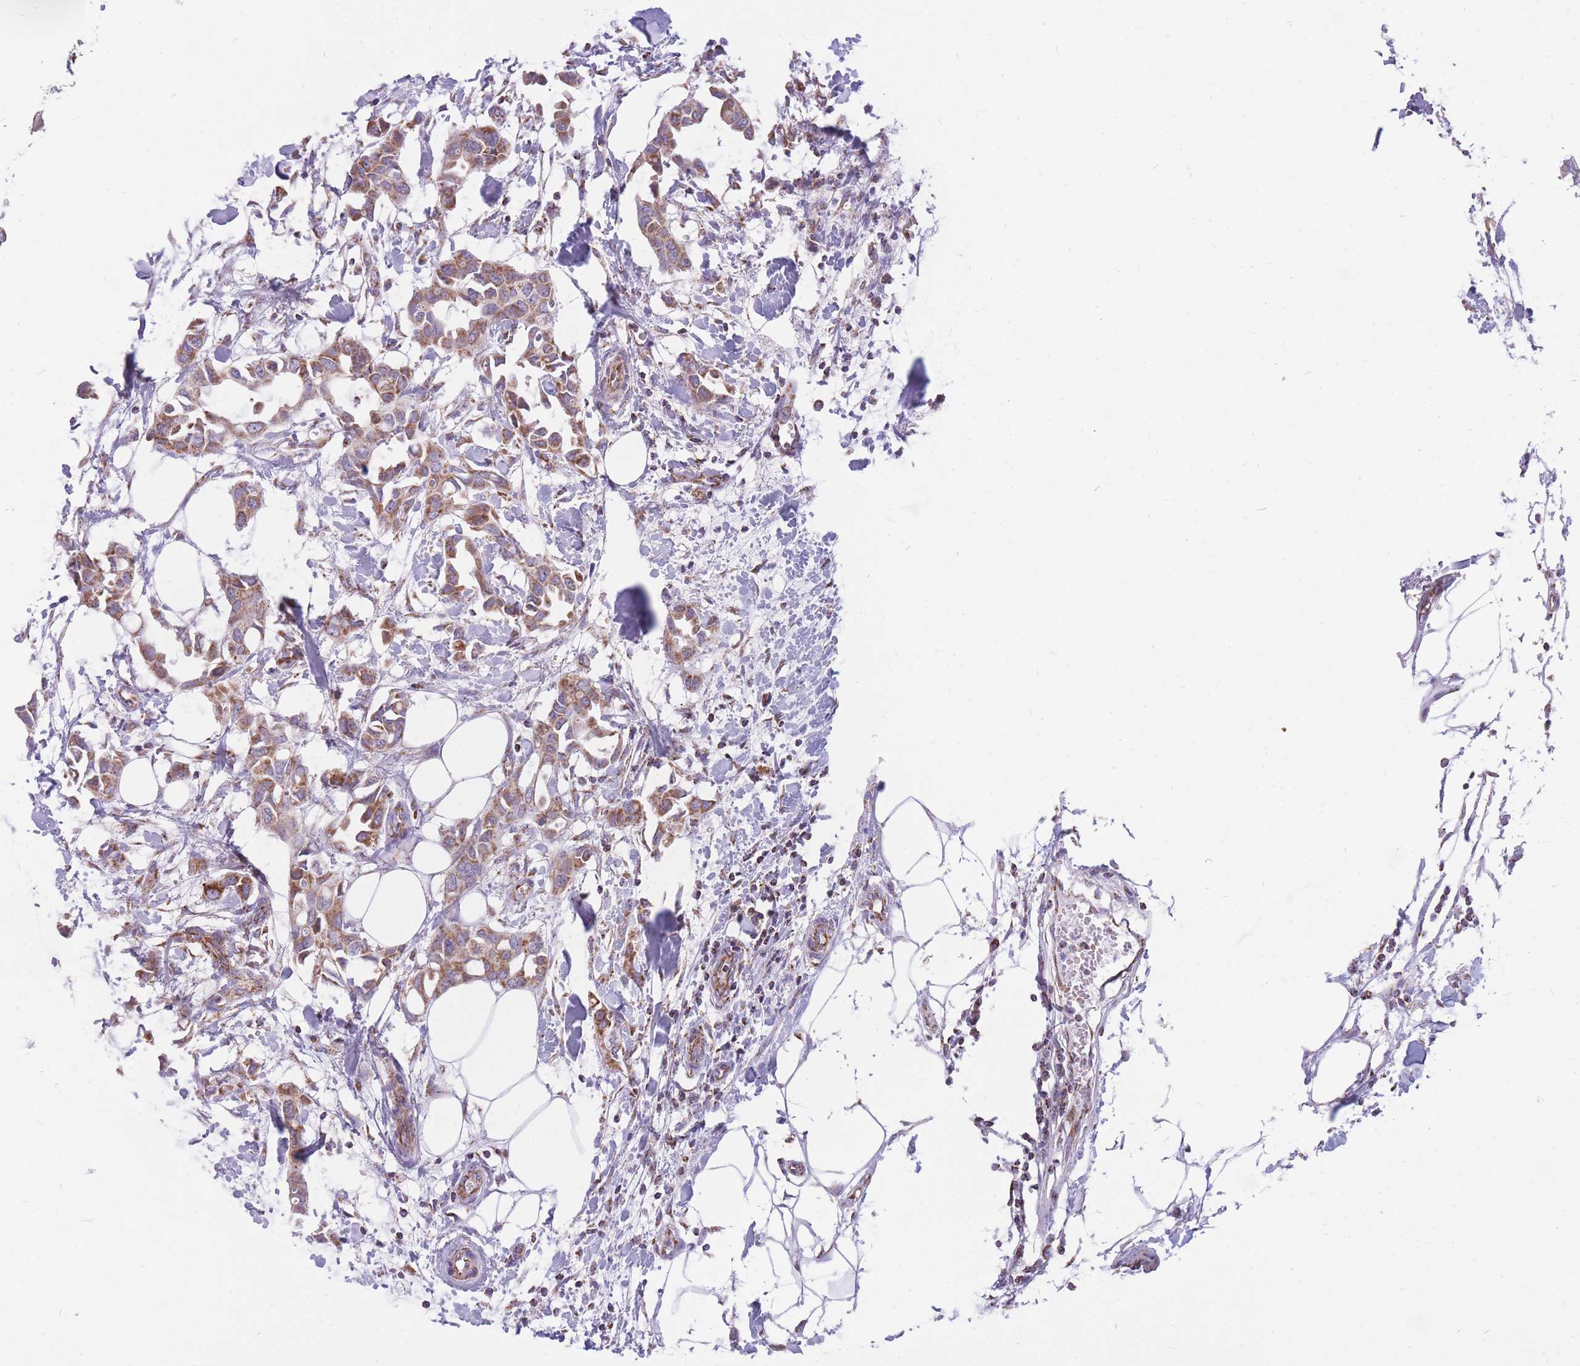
{"staining": {"intensity": "moderate", "quantity": ">75%", "location": "cytoplasmic/membranous"}, "tissue": "breast cancer", "cell_type": "Tumor cells", "image_type": "cancer", "snomed": [{"axis": "morphology", "description": "Duct carcinoma"}, {"axis": "topography", "description": "Breast"}], "caption": "Immunohistochemistry (DAB (3,3'-diaminobenzidine)) staining of breast cancer displays moderate cytoplasmic/membranous protein staining in about >75% of tumor cells.", "gene": "PCSK1", "patient": {"sex": "female", "age": 41}}